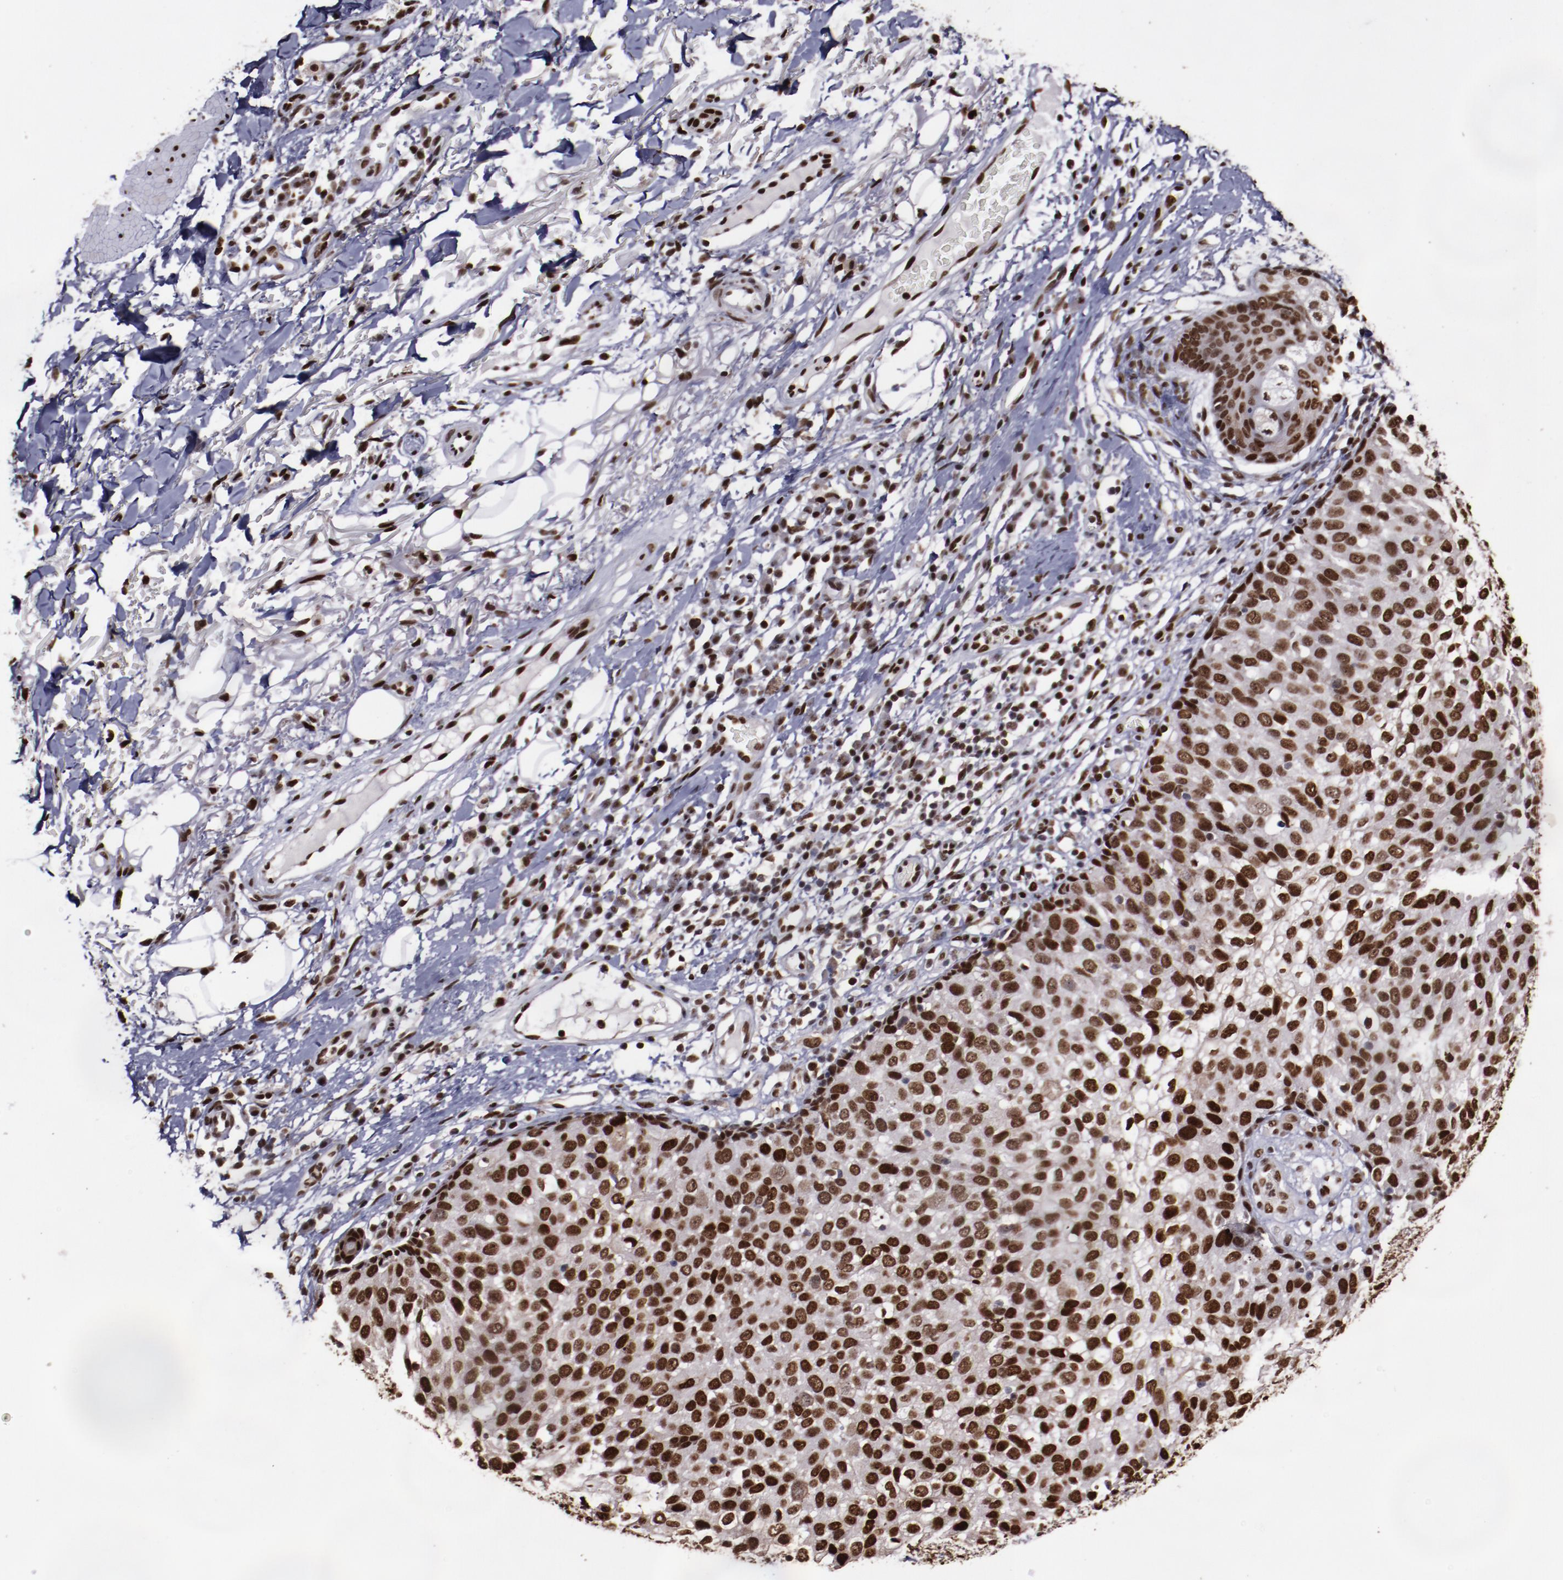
{"staining": {"intensity": "strong", "quantity": ">75%", "location": "nuclear"}, "tissue": "skin cancer", "cell_type": "Tumor cells", "image_type": "cancer", "snomed": [{"axis": "morphology", "description": "Squamous cell carcinoma, NOS"}, {"axis": "topography", "description": "Skin"}], "caption": "This is an image of immunohistochemistry (IHC) staining of skin cancer (squamous cell carcinoma), which shows strong staining in the nuclear of tumor cells.", "gene": "APEX1", "patient": {"sex": "male", "age": 87}}